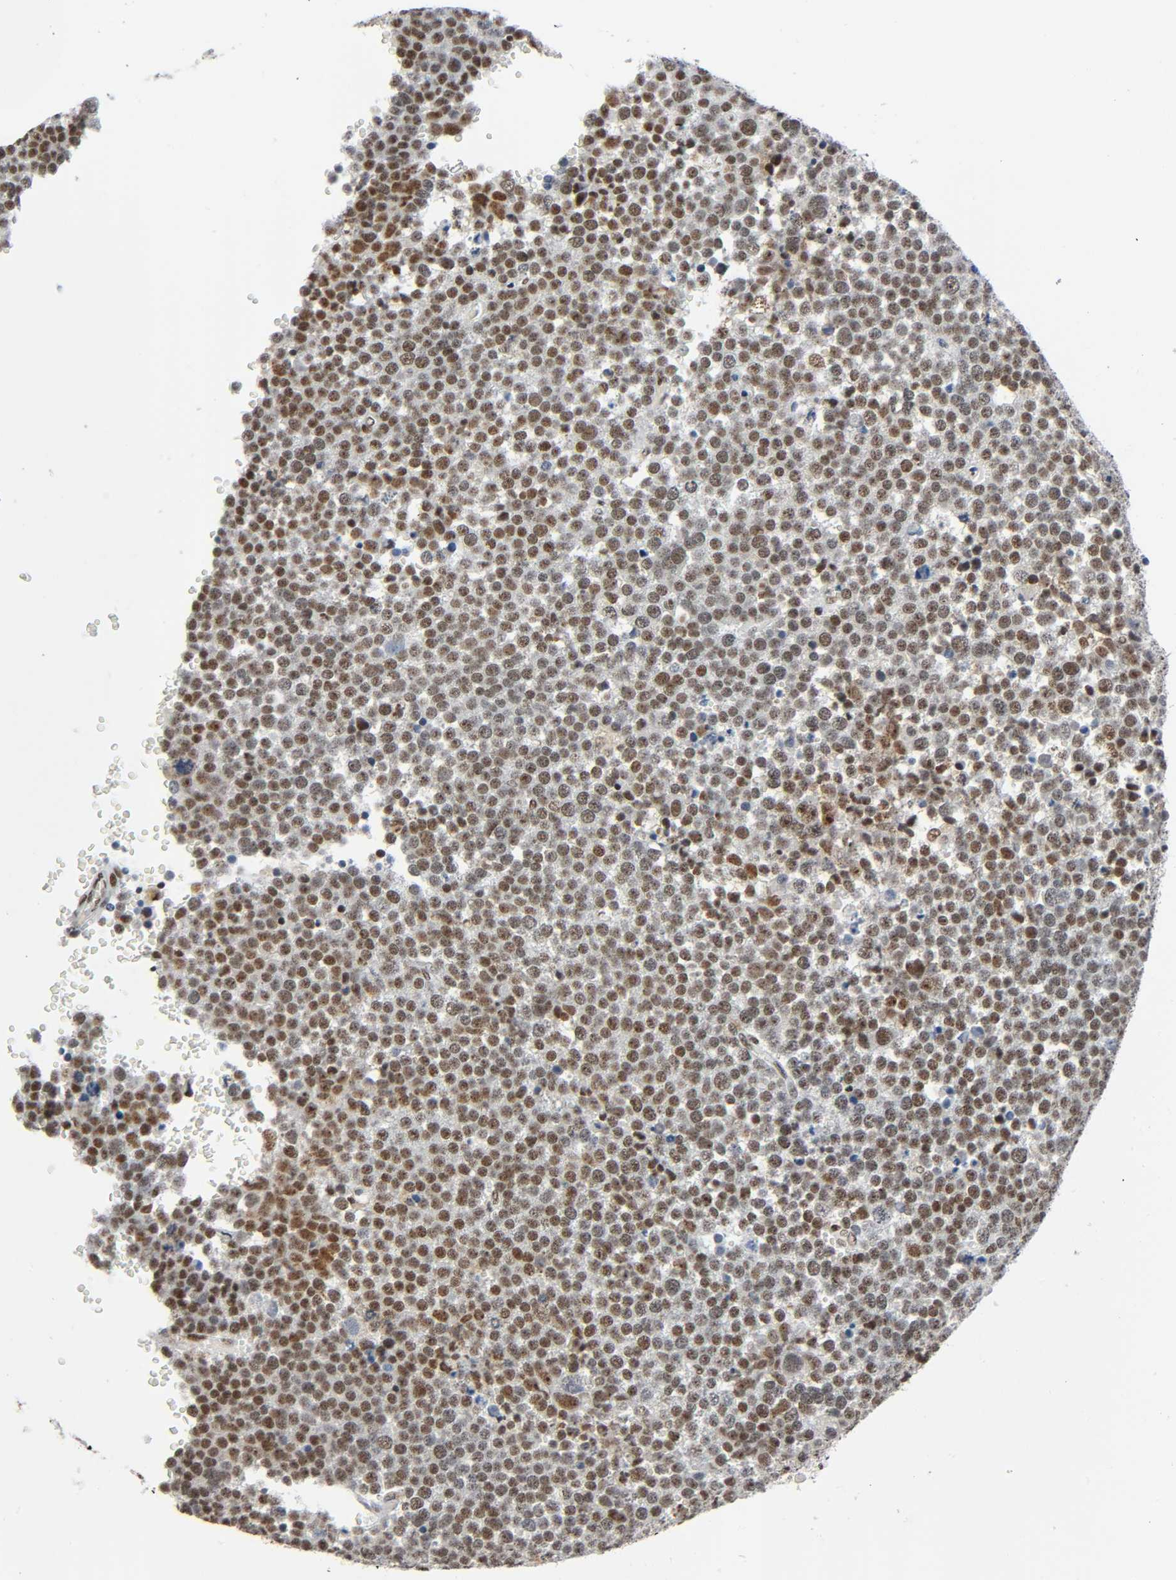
{"staining": {"intensity": "strong", "quantity": ">75%", "location": "nuclear"}, "tissue": "testis cancer", "cell_type": "Tumor cells", "image_type": "cancer", "snomed": [{"axis": "morphology", "description": "Seminoma, NOS"}, {"axis": "topography", "description": "Testis"}], "caption": "Testis cancer (seminoma) stained for a protein exhibits strong nuclear positivity in tumor cells.", "gene": "CDK9", "patient": {"sex": "male", "age": 71}}